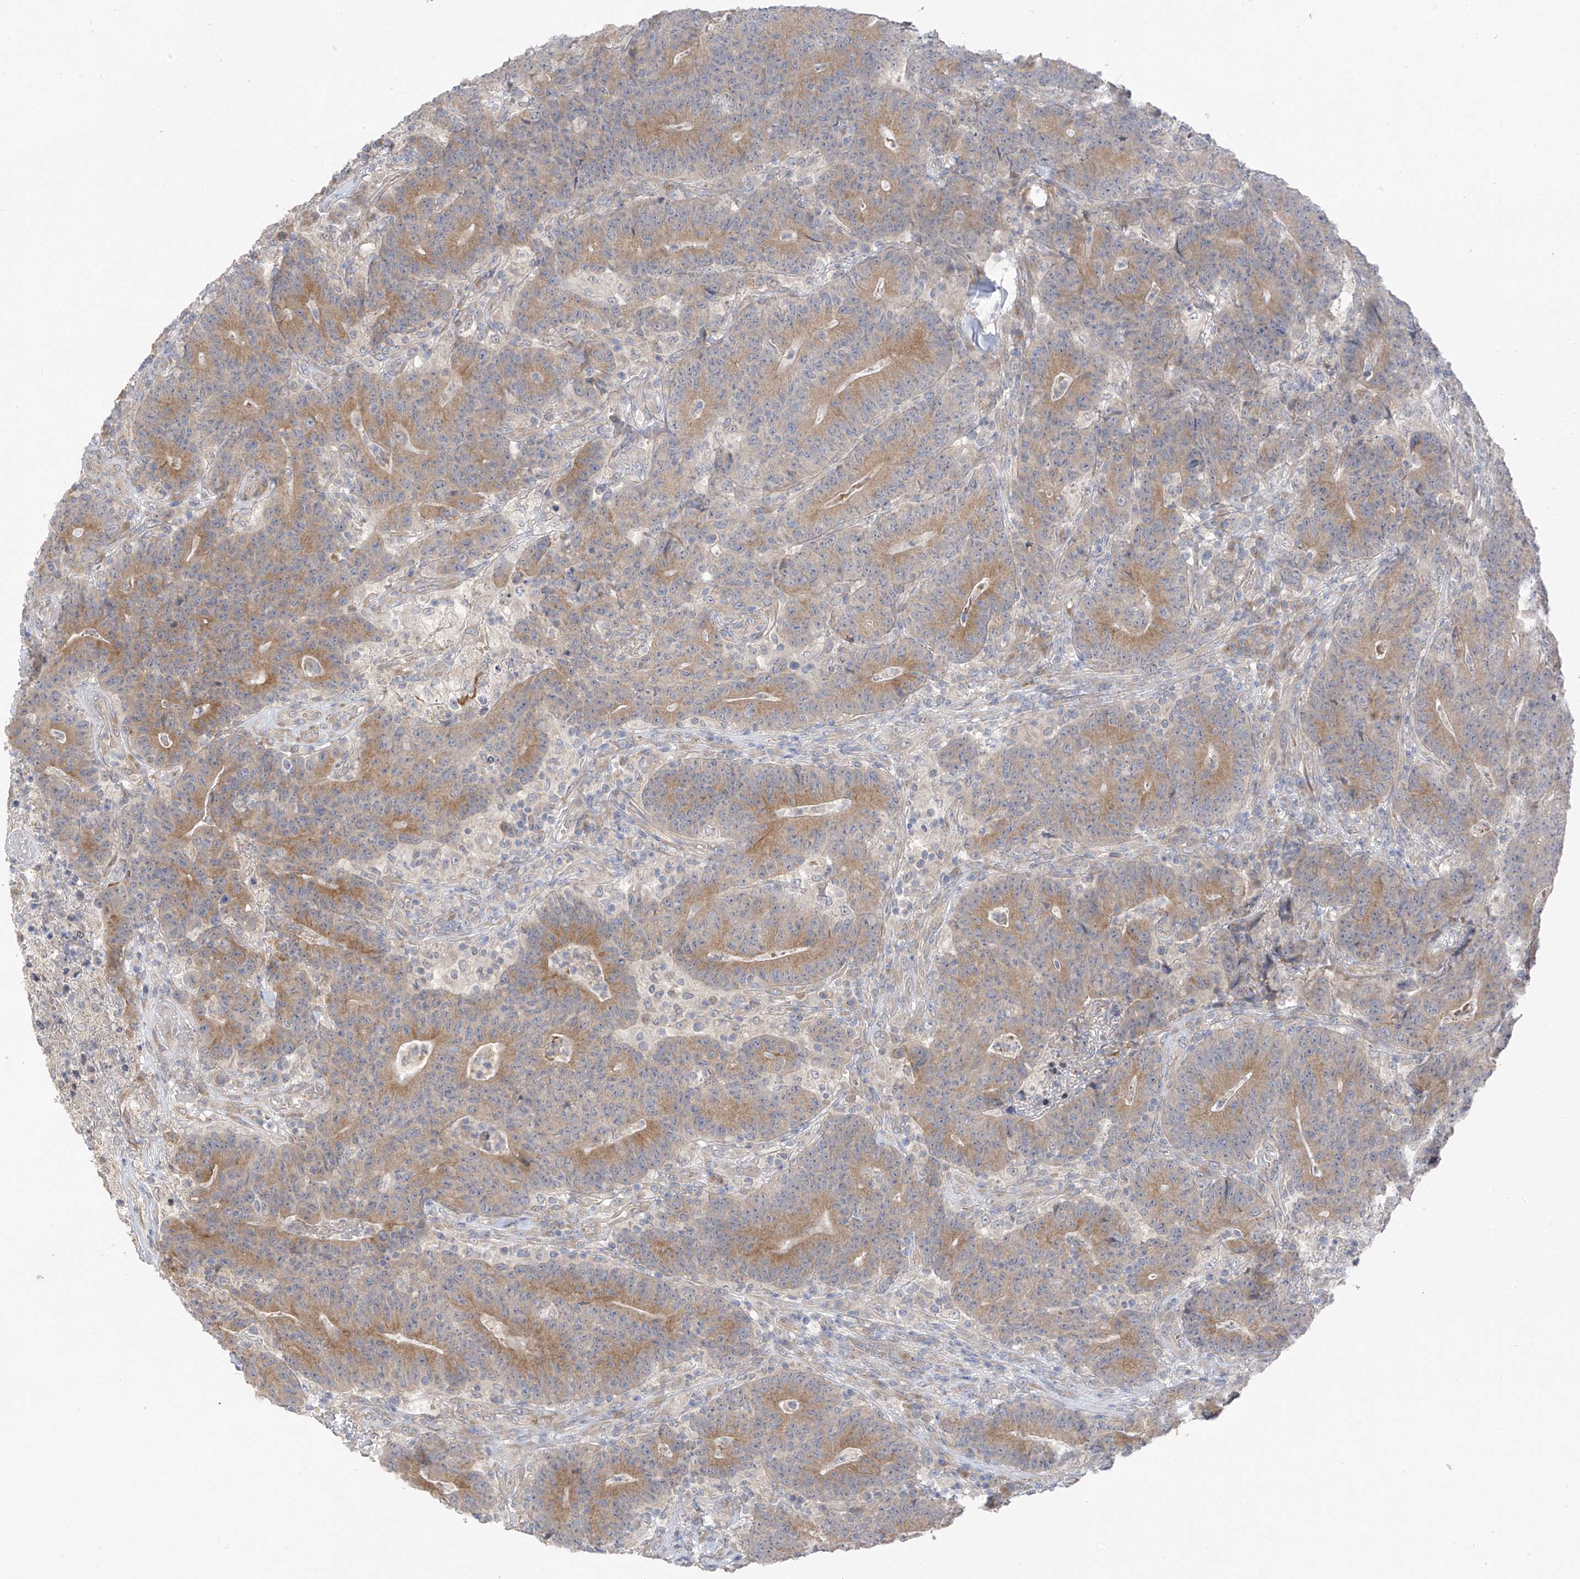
{"staining": {"intensity": "moderate", "quantity": ">75%", "location": "cytoplasmic/membranous"}, "tissue": "colorectal cancer", "cell_type": "Tumor cells", "image_type": "cancer", "snomed": [{"axis": "morphology", "description": "Normal tissue, NOS"}, {"axis": "morphology", "description": "Adenocarcinoma, NOS"}, {"axis": "topography", "description": "Colon"}], "caption": "This is a micrograph of IHC staining of adenocarcinoma (colorectal), which shows moderate positivity in the cytoplasmic/membranous of tumor cells.", "gene": "NALCN", "patient": {"sex": "female", "age": 75}}